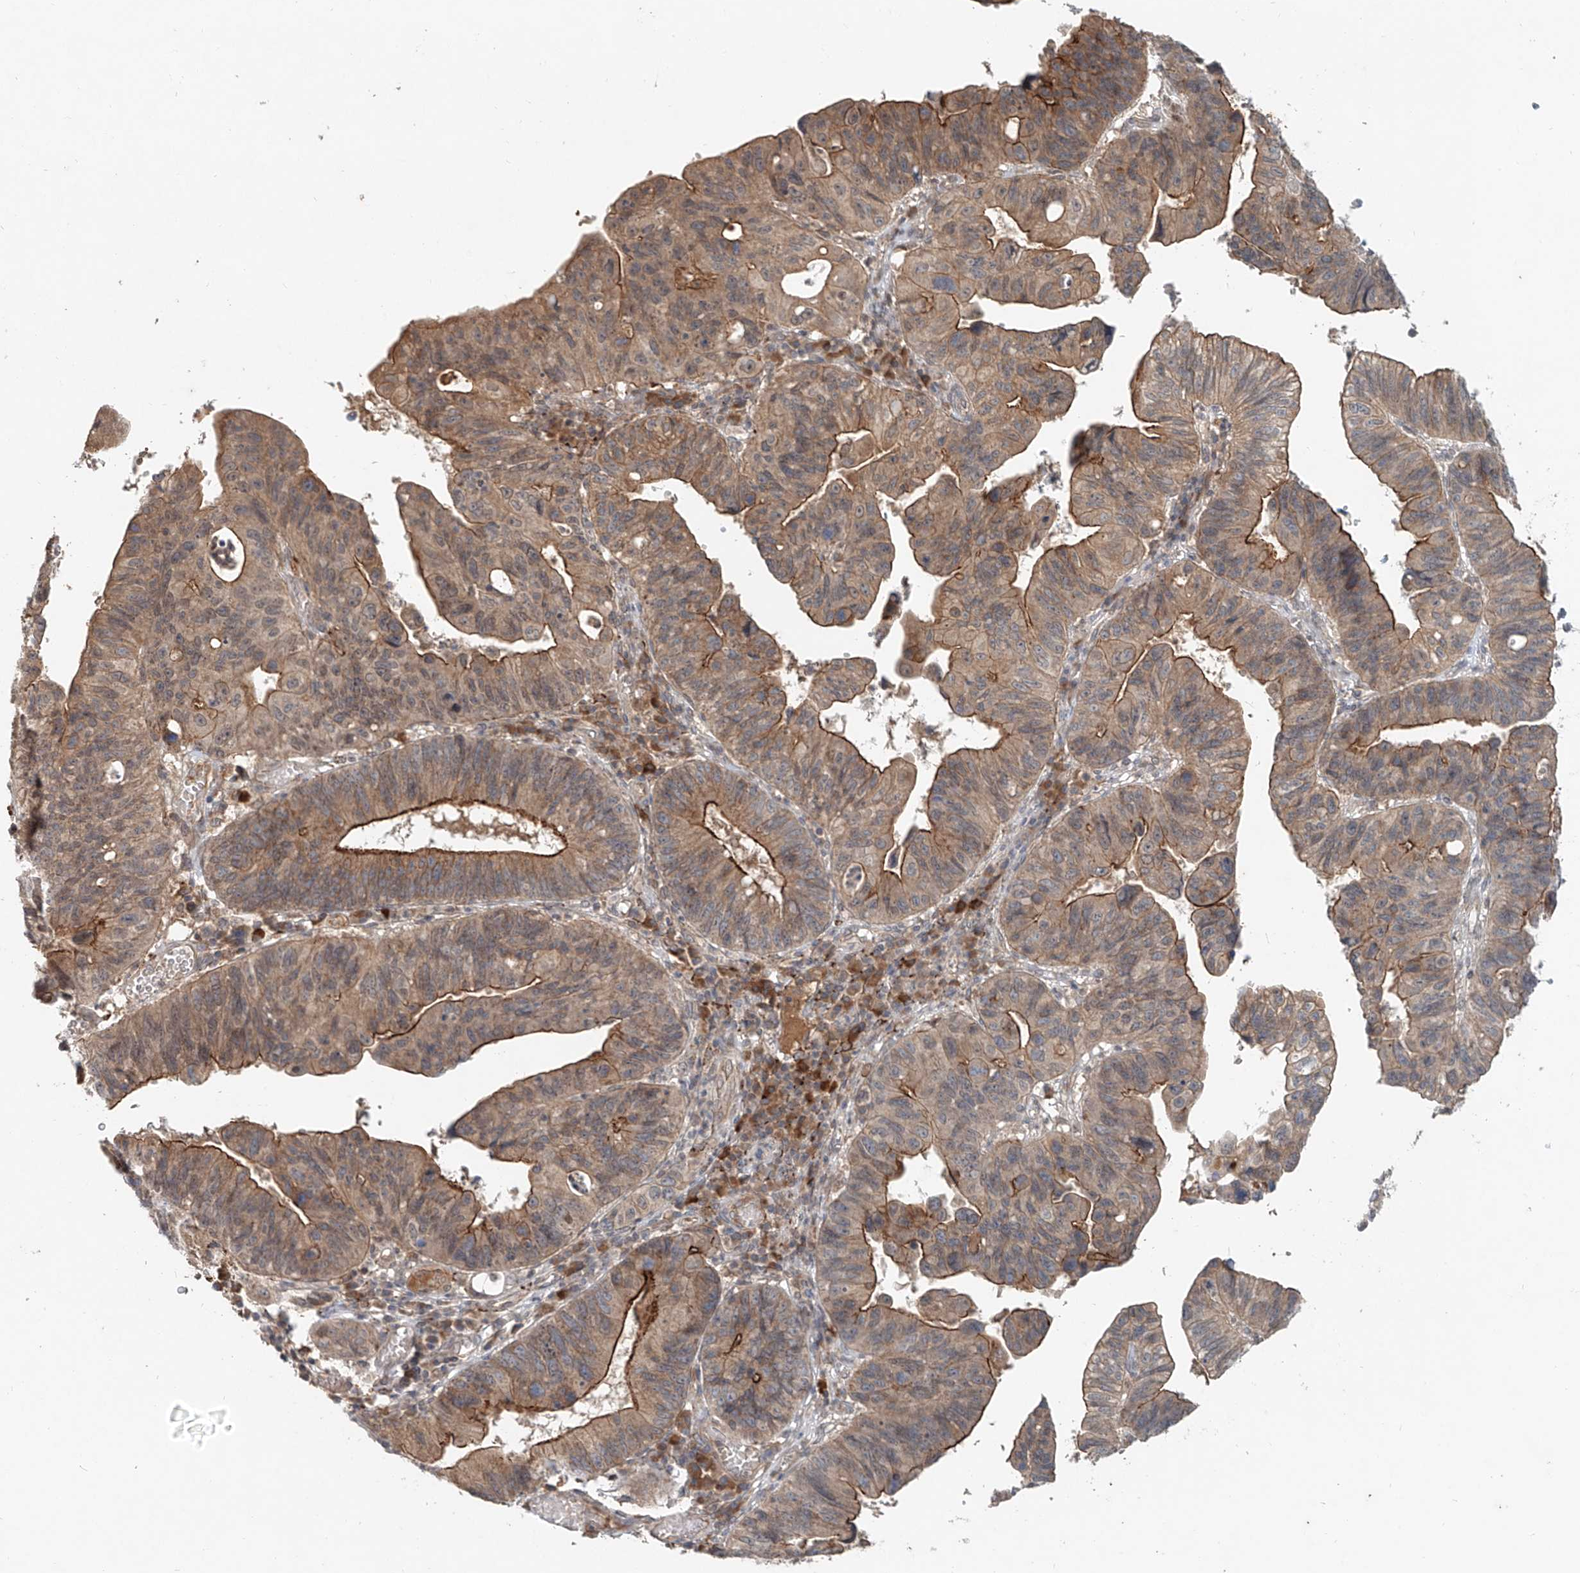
{"staining": {"intensity": "moderate", "quantity": ">75%", "location": "cytoplasmic/membranous"}, "tissue": "stomach cancer", "cell_type": "Tumor cells", "image_type": "cancer", "snomed": [{"axis": "morphology", "description": "Adenocarcinoma, NOS"}, {"axis": "topography", "description": "Stomach"}], "caption": "Stomach cancer (adenocarcinoma) was stained to show a protein in brown. There is medium levels of moderate cytoplasmic/membranous positivity in approximately >75% of tumor cells.", "gene": "IER5", "patient": {"sex": "male", "age": 59}}